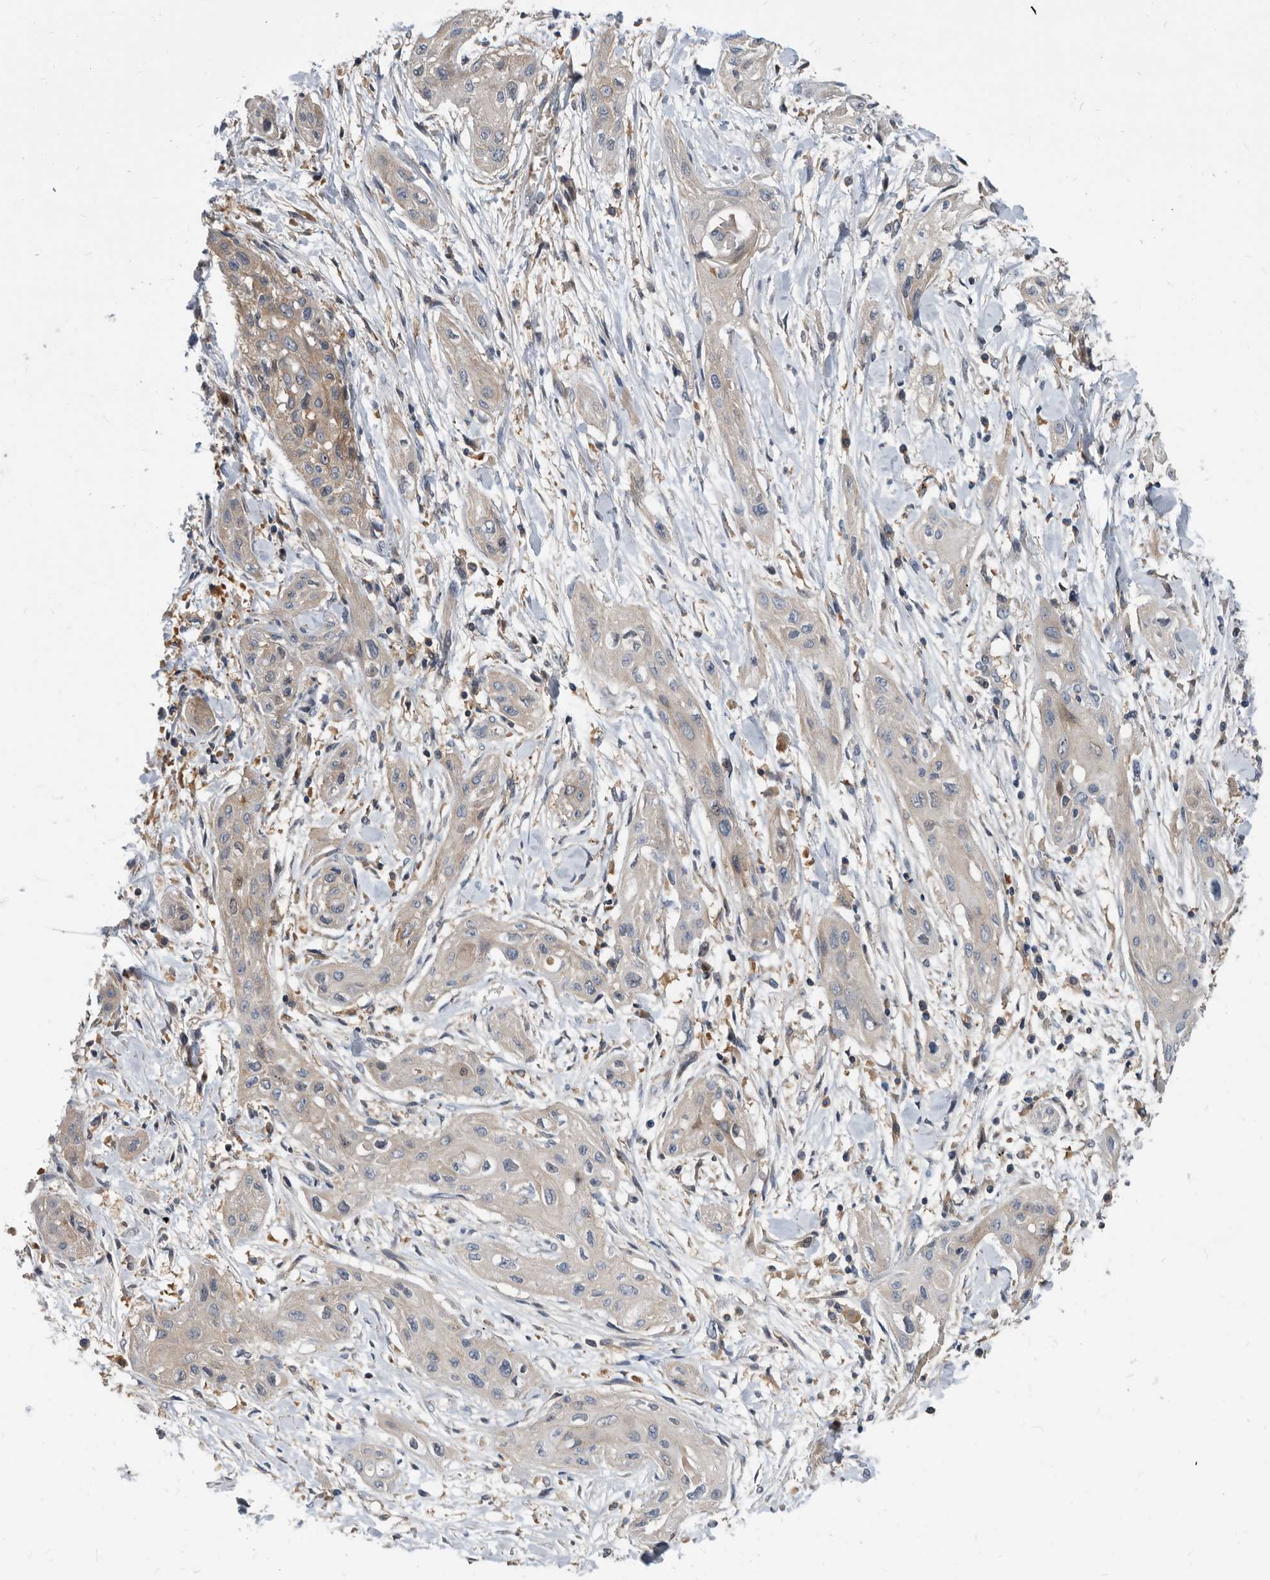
{"staining": {"intensity": "negative", "quantity": "none", "location": "none"}, "tissue": "lung cancer", "cell_type": "Tumor cells", "image_type": "cancer", "snomed": [{"axis": "morphology", "description": "Squamous cell carcinoma, NOS"}, {"axis": "topography", "description": "Lung"}], "caption": "High power microscopy image of an IHC histopathology image of lung cancer, revealing no significant positivity in tumor cells. (DAB (3,3'-diaminobenzidine) immunohistochemistry (IHC) visualized using brightfield microscopy, high magnification).", "gene": "APEH", "patient": {"sex": "female", "age": 47}}